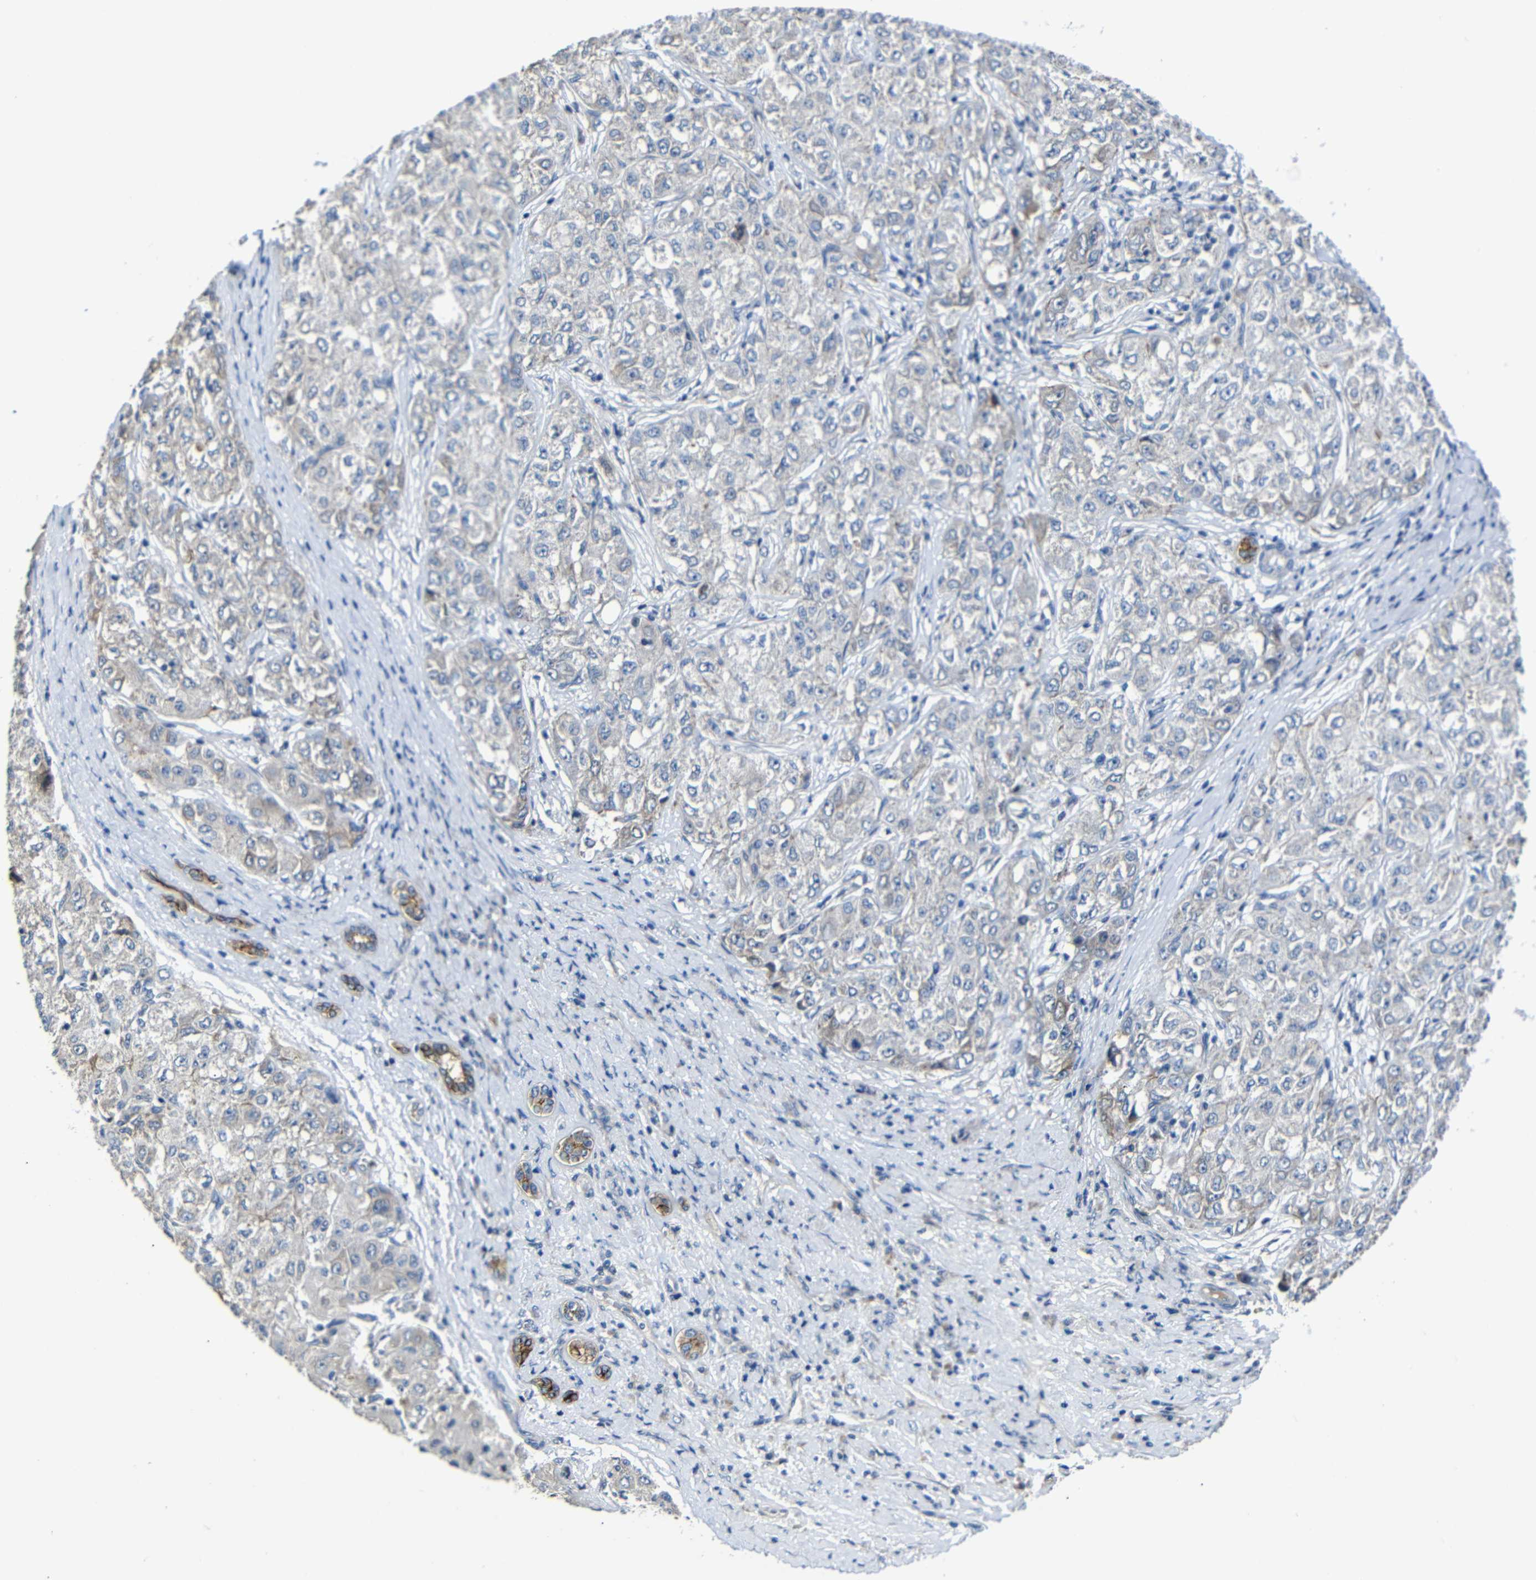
{"staining": {"intensity": "negative", "quantity": "none", "location": "none"}, "tissue": "liver cancer", "cell_type": "Tumor cells", "image_type": "cancer", "snomed": [{"axis": "morphology", "description": "Carcinoma, Hepatocellular, NOS"}, {"axis": "topography", "description": "Liver"}], "caption": "Micrograph shows no significant protein positivity in tumor cells of liver cancer.", "gene": "AFDN", "patient": {"sex": "male", "age": 80}}